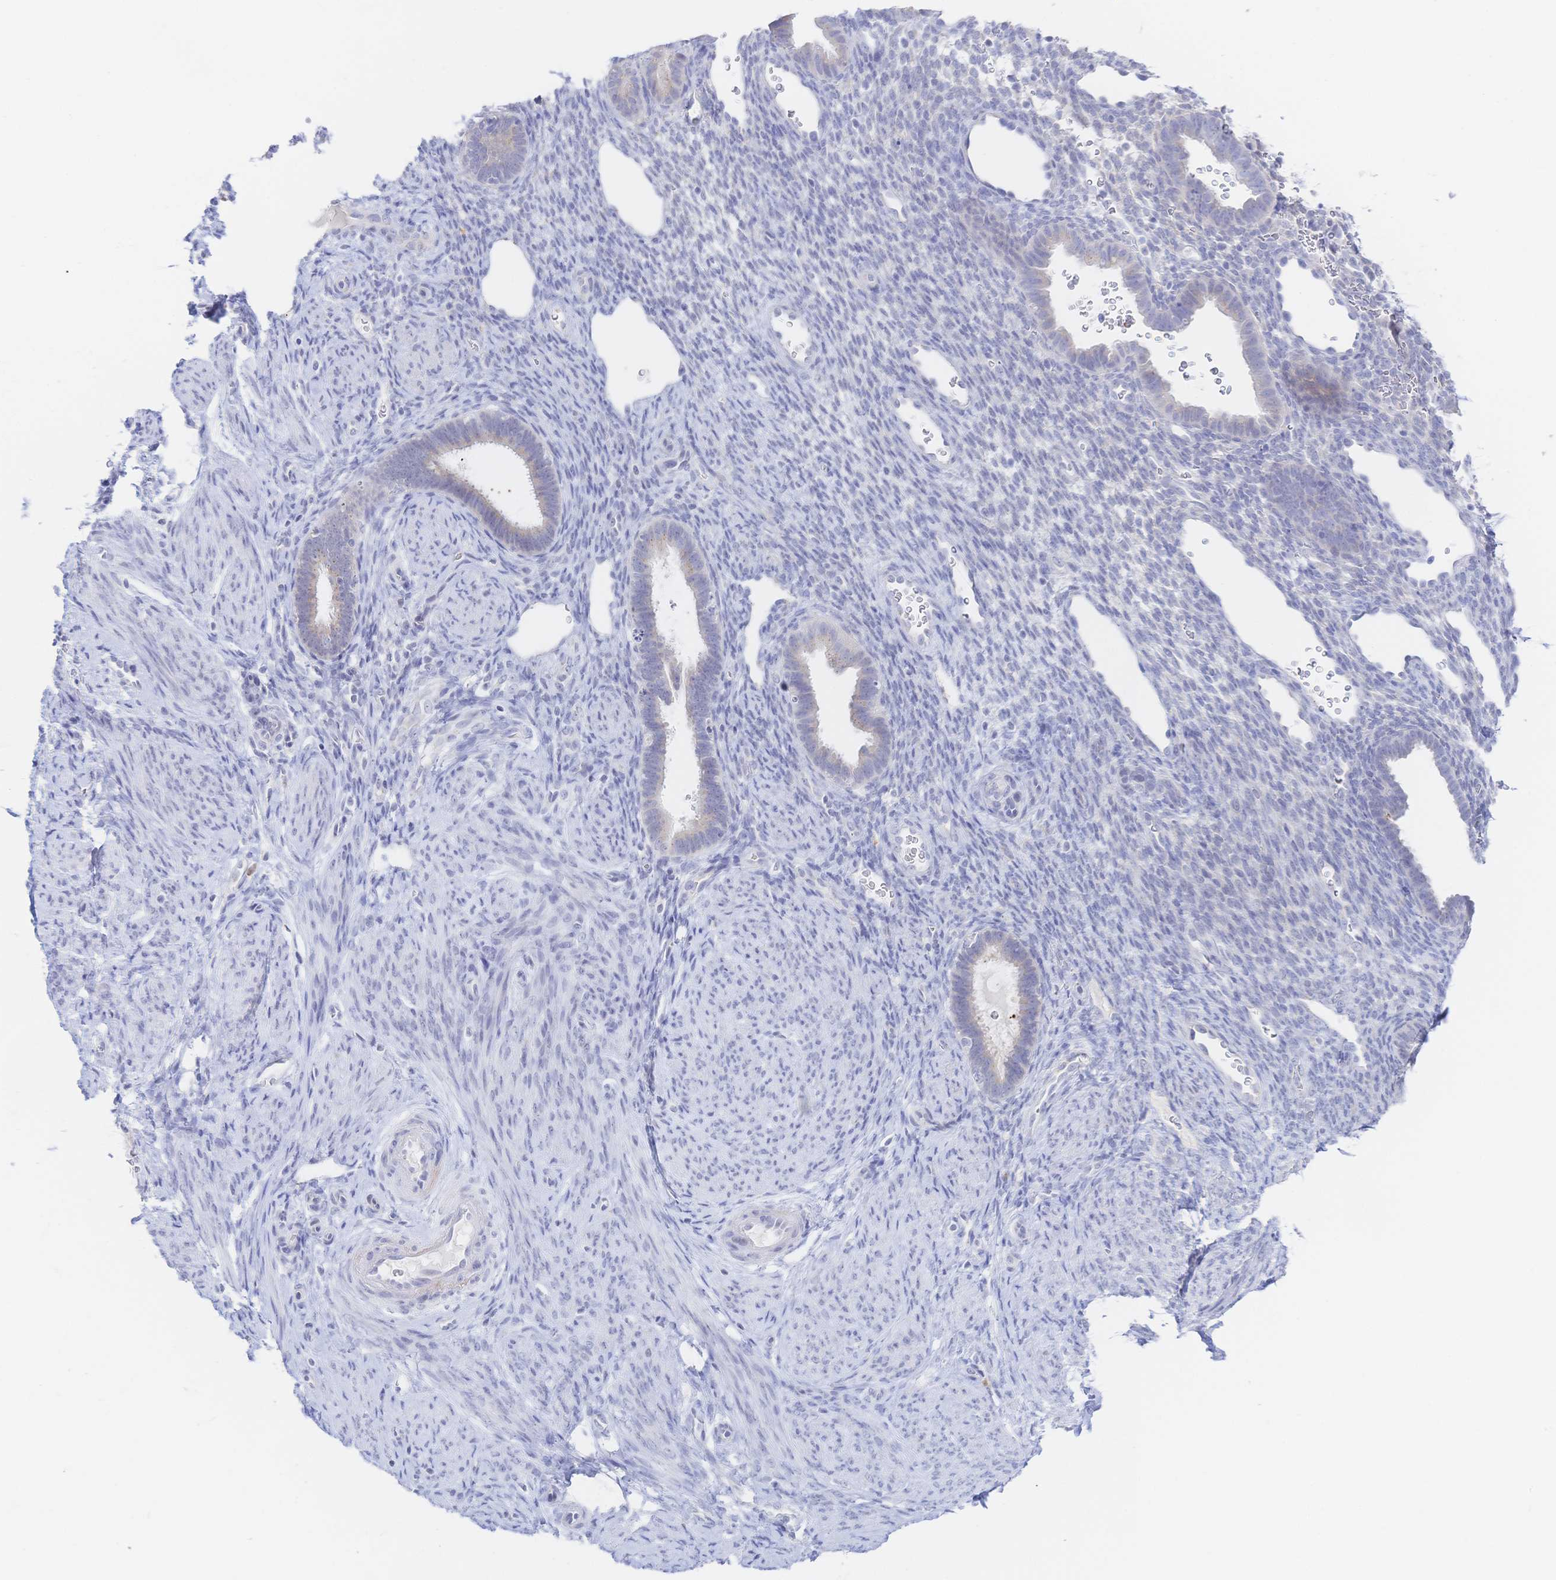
{"staining": {"intensity": "negative", "quantity": "none", "location": "none"}, "tissue": "endometrium", "cell_type": "Cells in endometrial stroma", "image_type": "normal", "snomed": [{"axis": "morphology", "description": "Normal tissue, NOS"}, {"axis": "topography", "description": "Endometrium"}], "caption": "DAB immunohistochemical staining of benign endometrium exhibits no significant positivity in cells in endometrial stroma. (Stains: DAB (3,3'-diaminobenzidine) immunohistochemistry (IHC) with hematoxylin counter stain, Microscopy: brightfield microscopy at high magnification).", "gene": "SIAH3", "patient": {"sex": "female", "age": 34}}